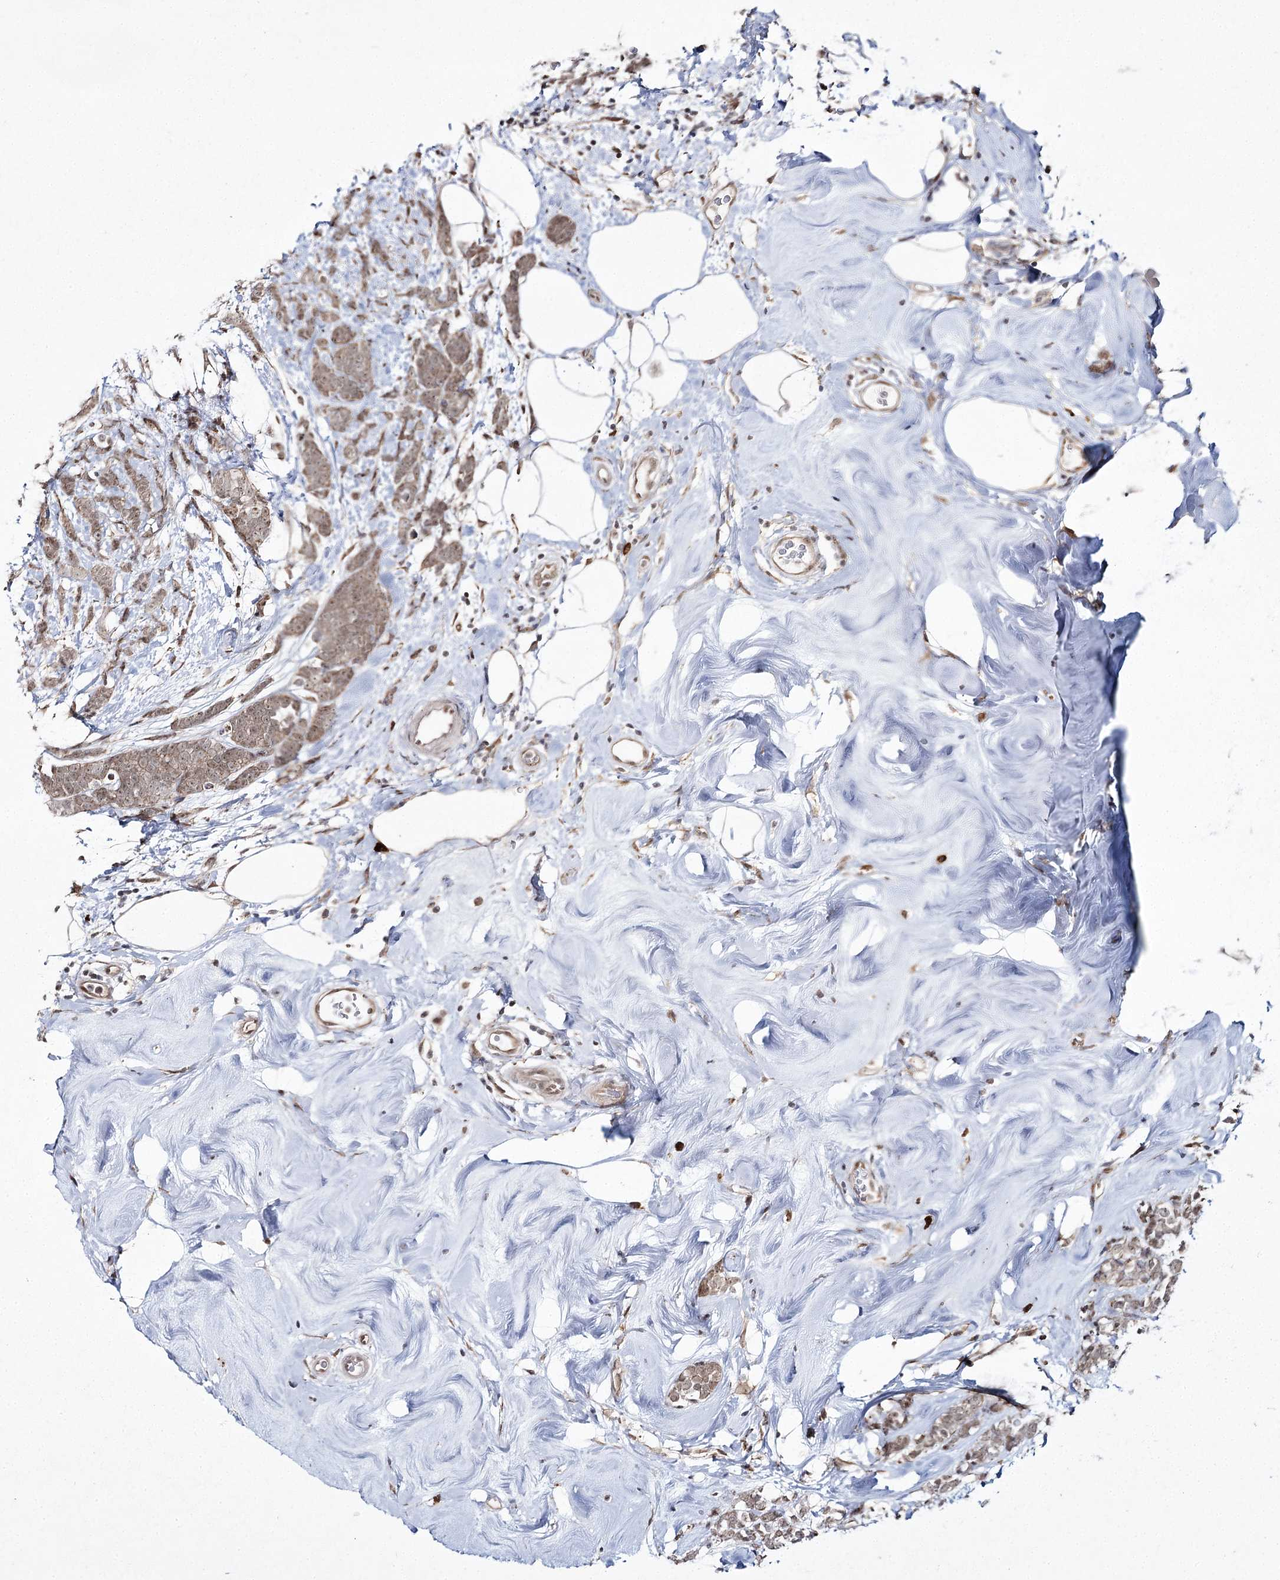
{"staining": {"intensity": "weak", "quantity": ">75%", "location": "cytoplasmic/membranous,nuclear"}, "tissue": "breast cancer", "cell_type": "Tumor cells", "image_type": "cancer", "snomed": [{"axis": "morphology", "description": "Lobular carcinoma"}, {"axis": "topography", "description": "Breast"}], "caption": "Weak cytoplasmic/membranous and nuclear protein positivity is identified in approximately >75% of tumor cells in breast cancer (lobular carcinoma).", "gene": "TRNT1", "patient": {"sex": "female", "age": 58}}